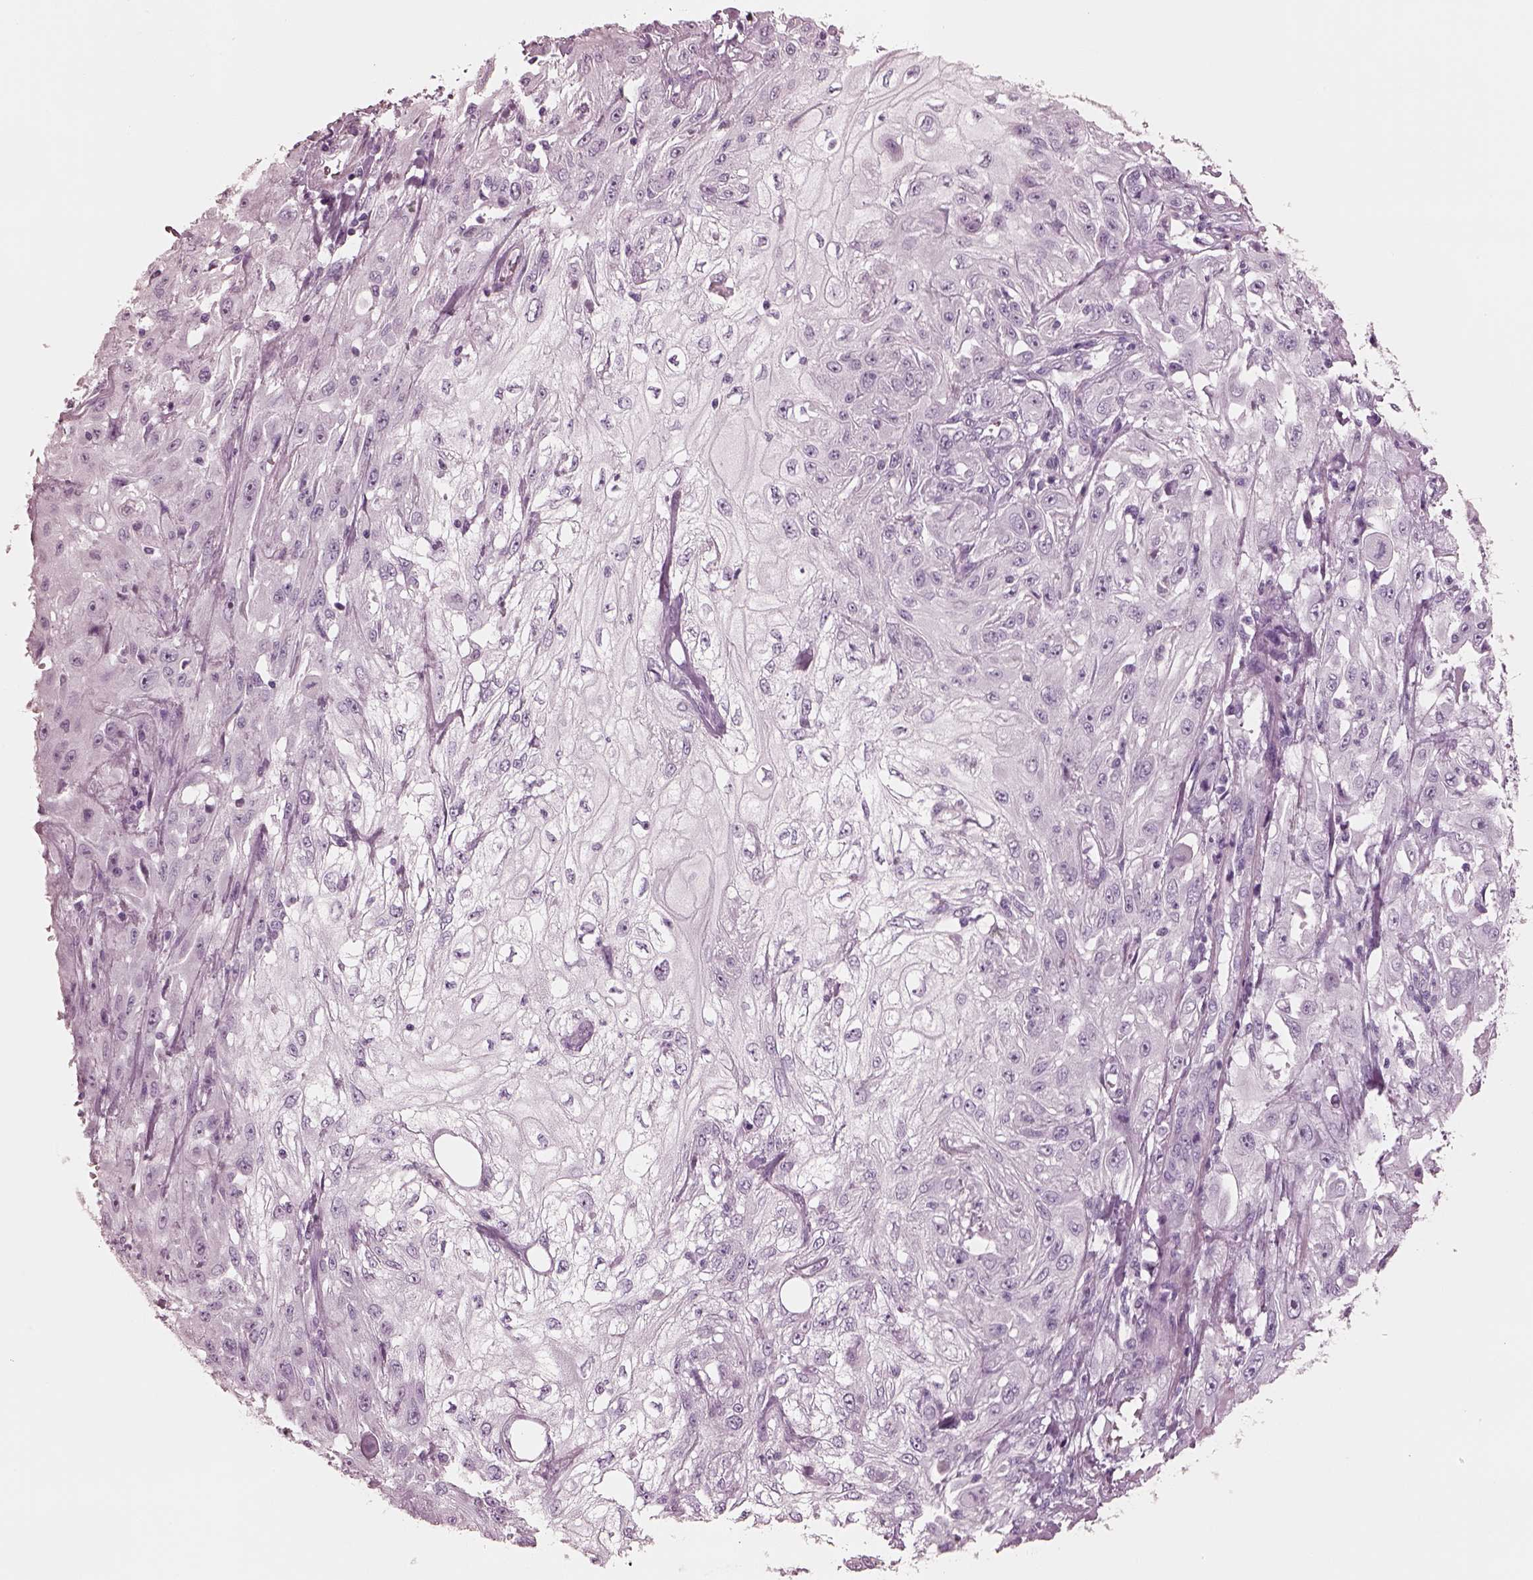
{"staining": {"intensity": "negative", "quantity": "none", "location": "none"}, "tissue": "skin cancer", "cell_type": "Tumor cells", "image_type": "cancer", "snomed": [{"axis": "morphology", "description": "Squamous cell carcinoma, NOS"}, {"axis": "topography", "description": "Skin"}], "caption": "Tumor cells show no significant protein expression in skin cancer.", "gene": "PON3", "patient": {"sex": "male", "age": 75}}